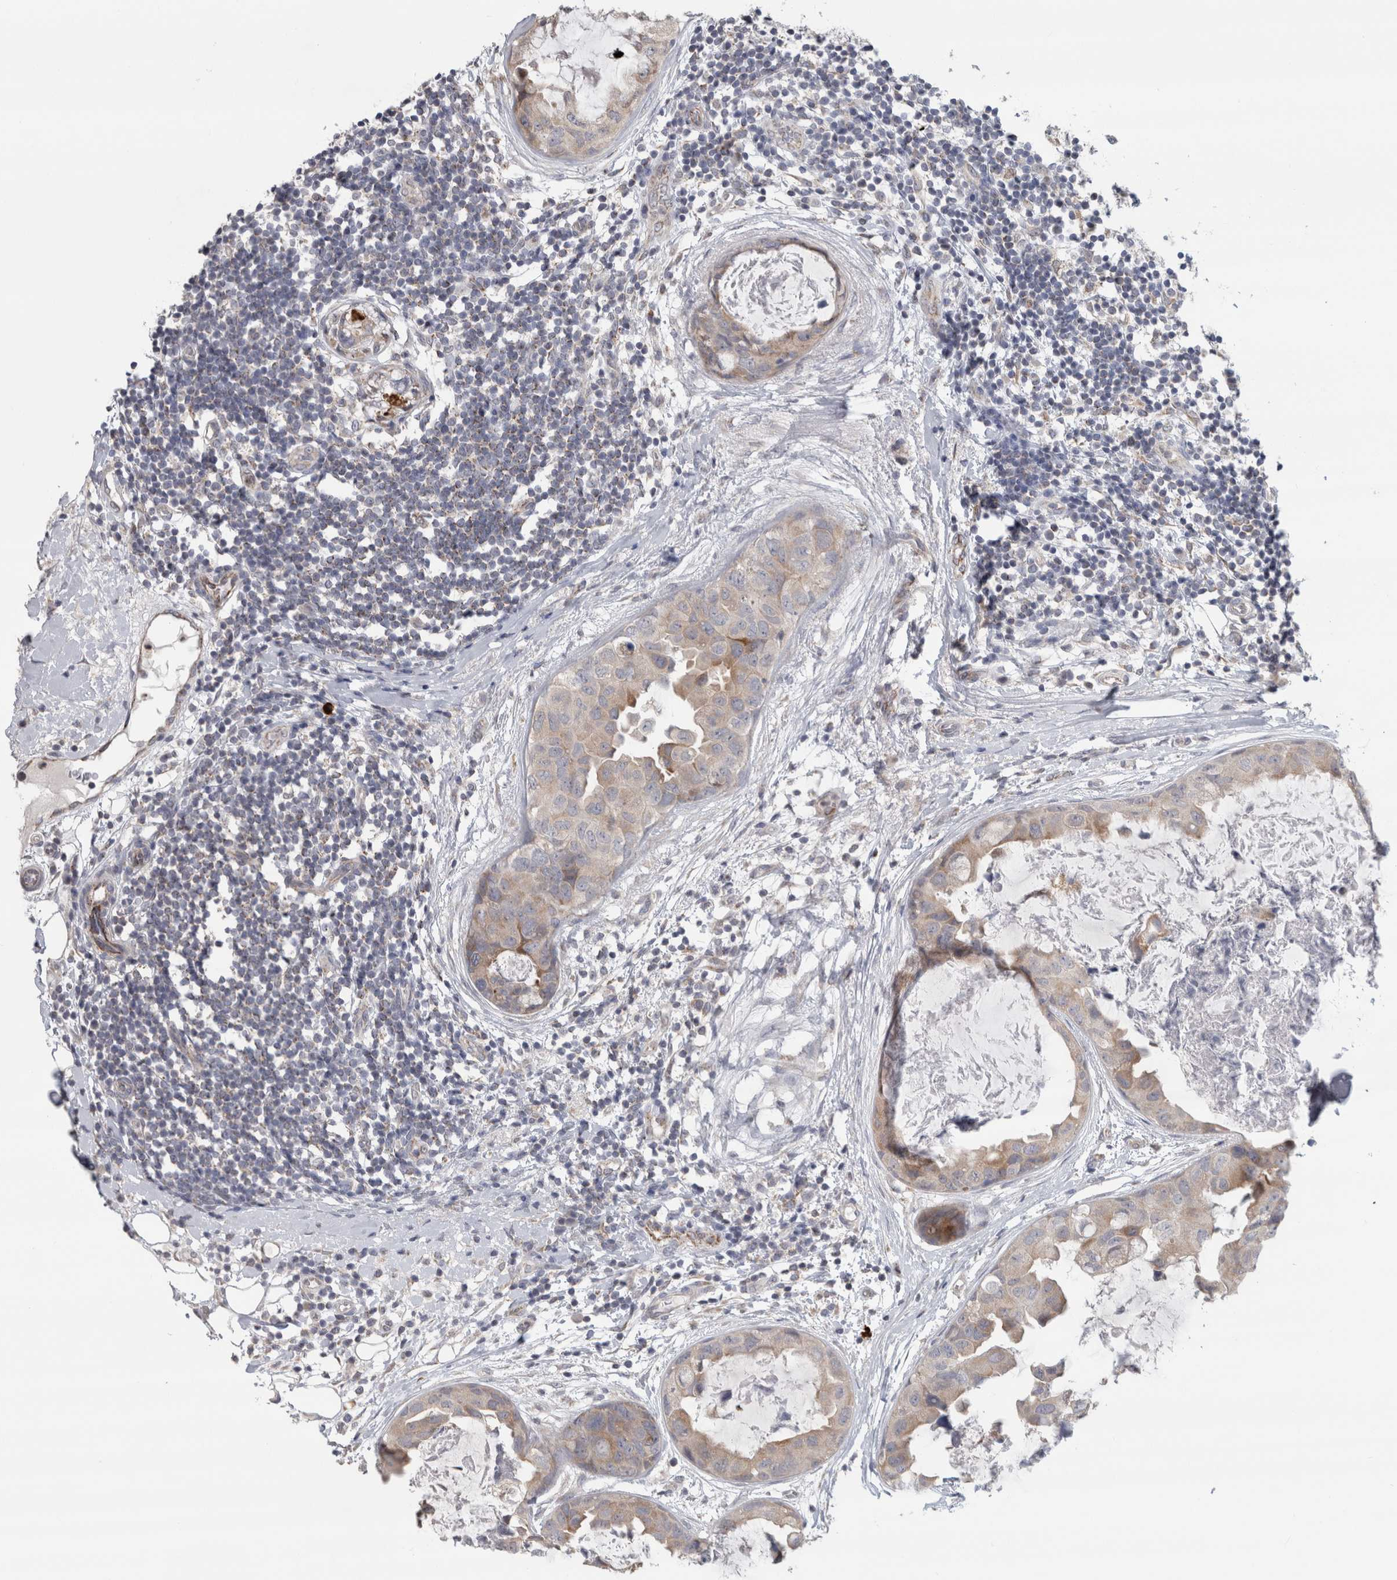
{"staining": {"intensity": "weak", "quantity": ">75%", "location": "cytoplasmic/membranous"}, "tissue": "breast cancer", "cell_type": "Tumor cells", "image_type": "cancer", "snomed": [{"axis": "morphology", "description": "Duct carcinoma"}, {"axis": "topography", "description": "Breast"}], "caption": "Weak cytoplasmic/membranous positivity for a protein is appreciated in about >75% of tumor cells of breast invasive ductal carcinoma using immunohistochemistry.", "gene": "RAB18", "patient": {"sex": "female", "age": 40}}